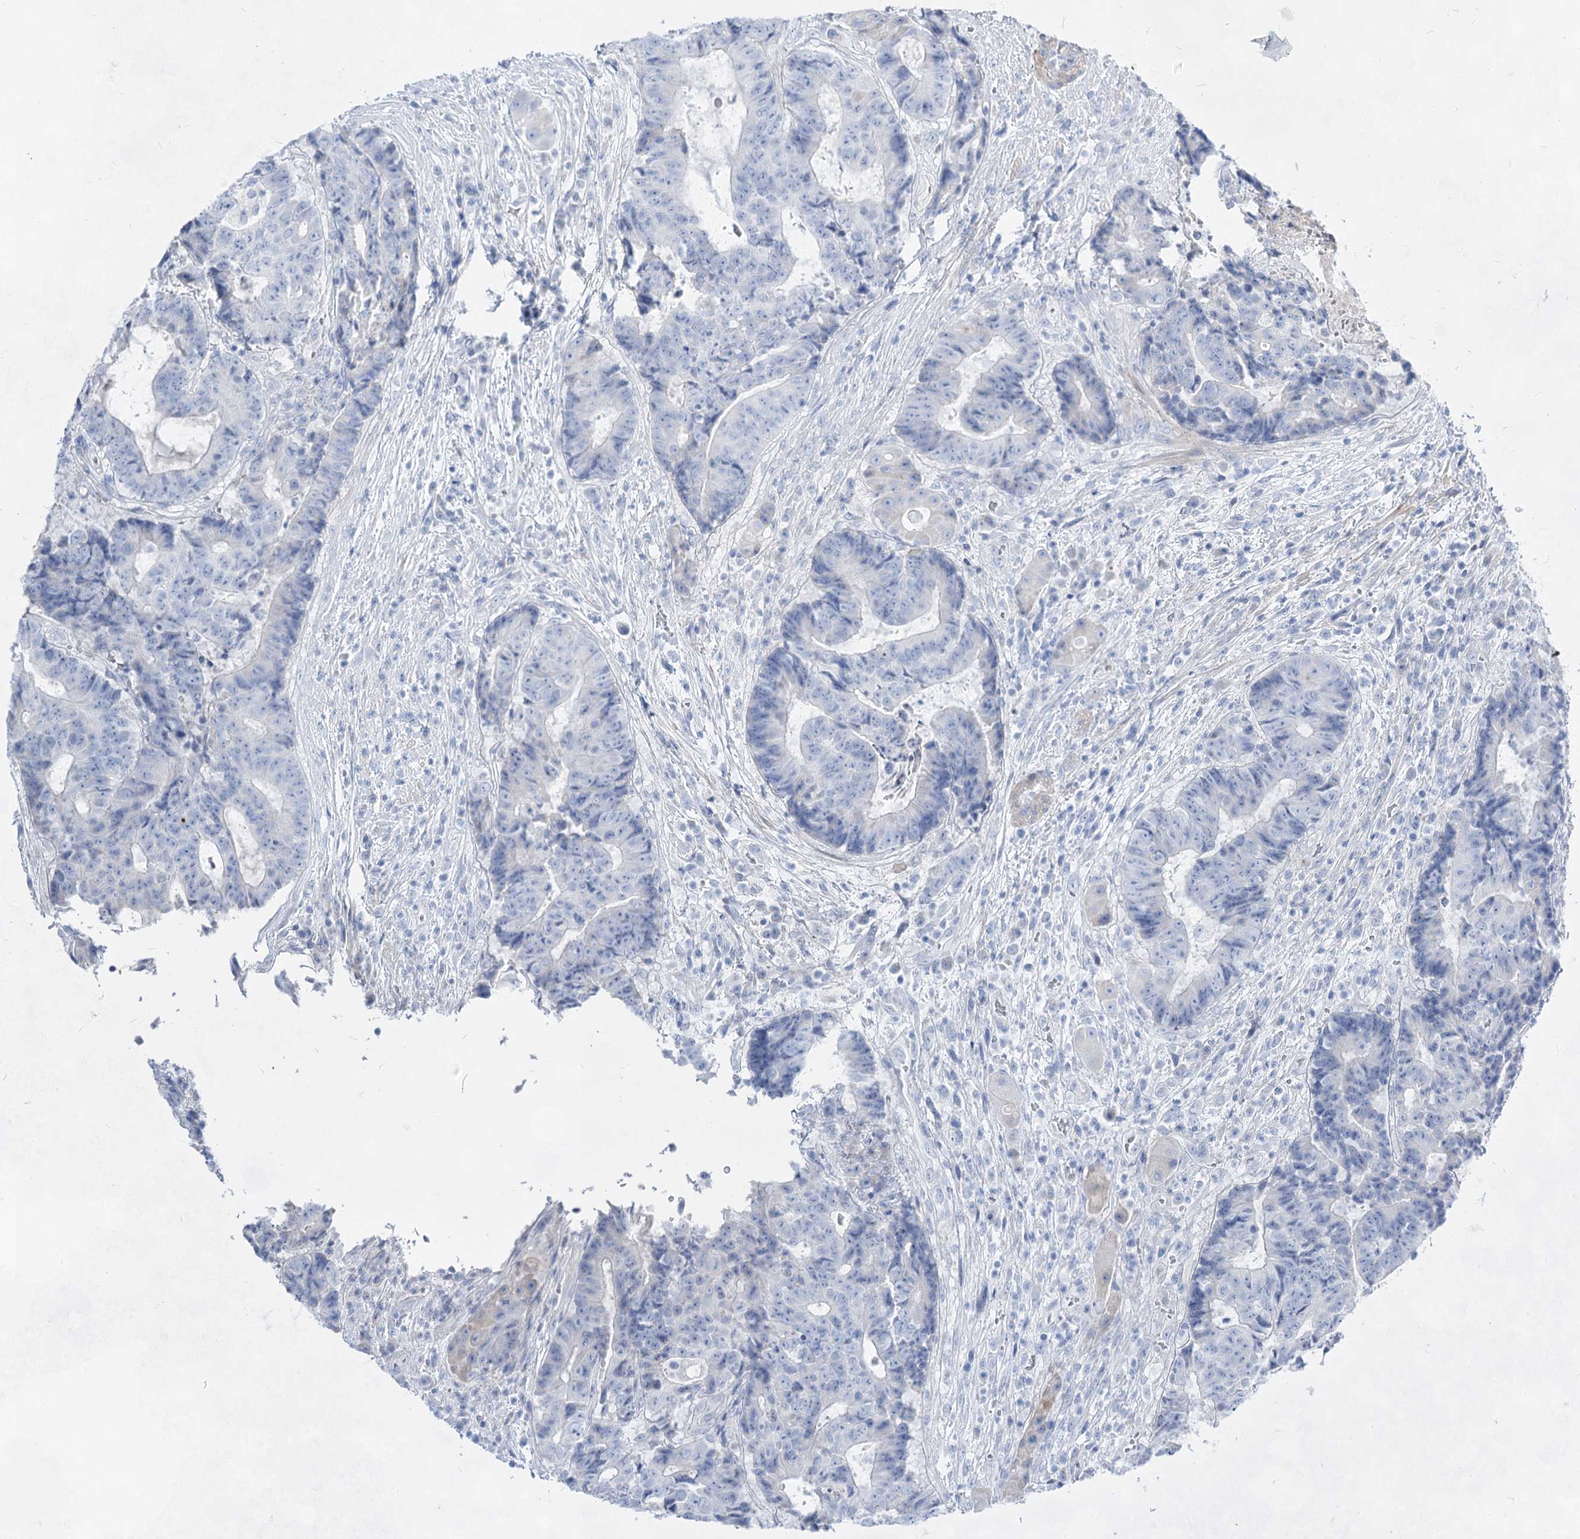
{"staining": {"intensity": "negative", "quantity": "none", "location": "none"}, "tissue": "colorectal cancer", "cell_type": "Tumor cells", "image_type": "cancer", "snomed": [{"axis": "morphology", "description": "Adenocarcinoma, NOS"}, {"axis": "topography", "description": "Rectum"}], "caption": "IHC histopathology image of neoplastic tissue: colorectal cancer stained with DAB exhibits no significant protein staining in tumor cells.", "gene": "ACRV1", "patient": {"sex": "male", "age": 69}}